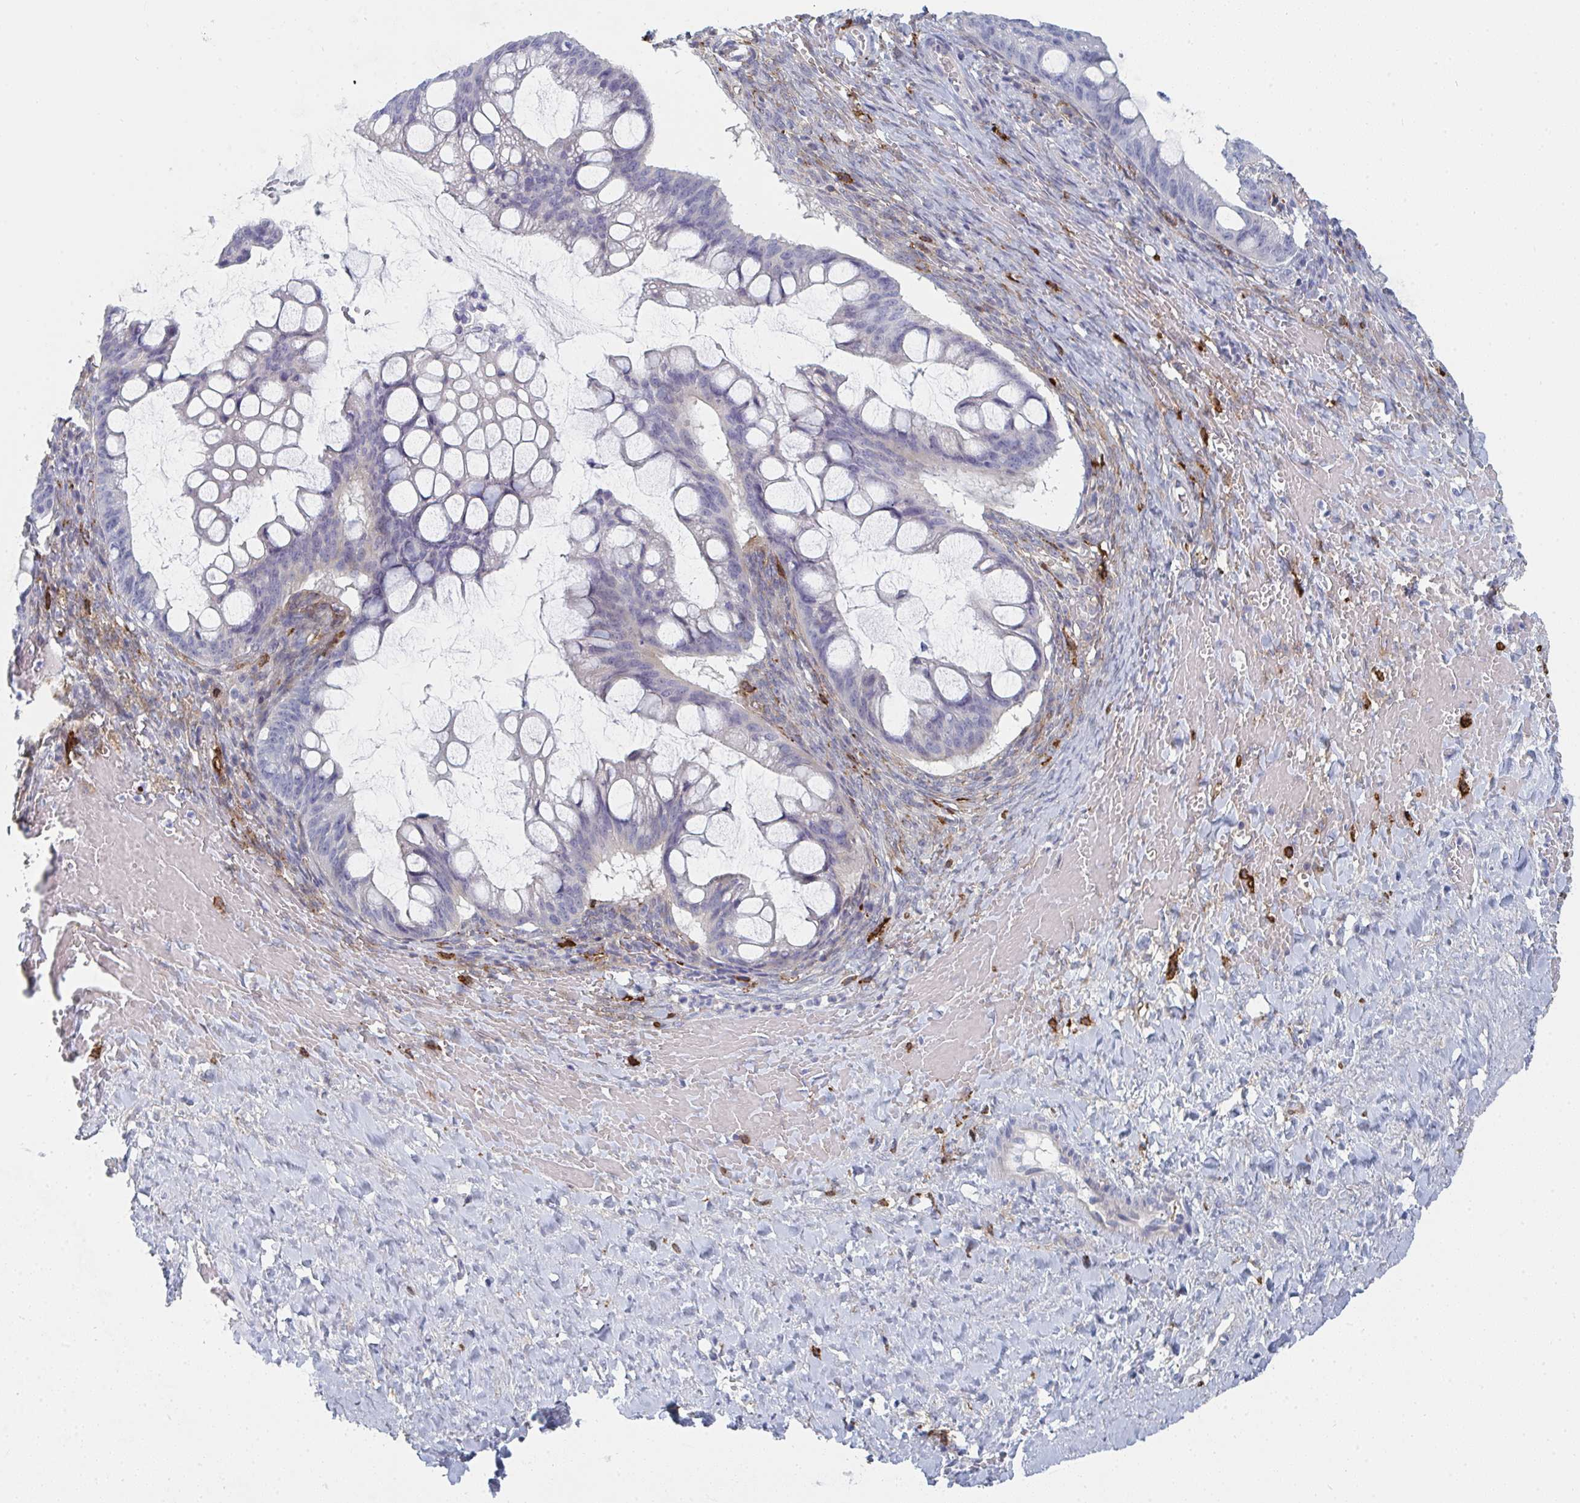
{"staining": {"intensity": "negative", "quantity": "none", "location": "none"}, "tissue": "ovarian cancer", "cell_type": "Tumor cells", "image_type": "cancer", "snomed": [{"axis": "morphology", "description": "Cystadenocarcinoma, mucinous, NOS"}, {"axis": "topography", "description": "Ovary"}], "caption": "IHC of ovarian cancer (mucinous cystadenocarcinoma) displays no positivity in tumor cells.", "gene": "DAB2", "patient": {"sex": "female", "age": 73}}